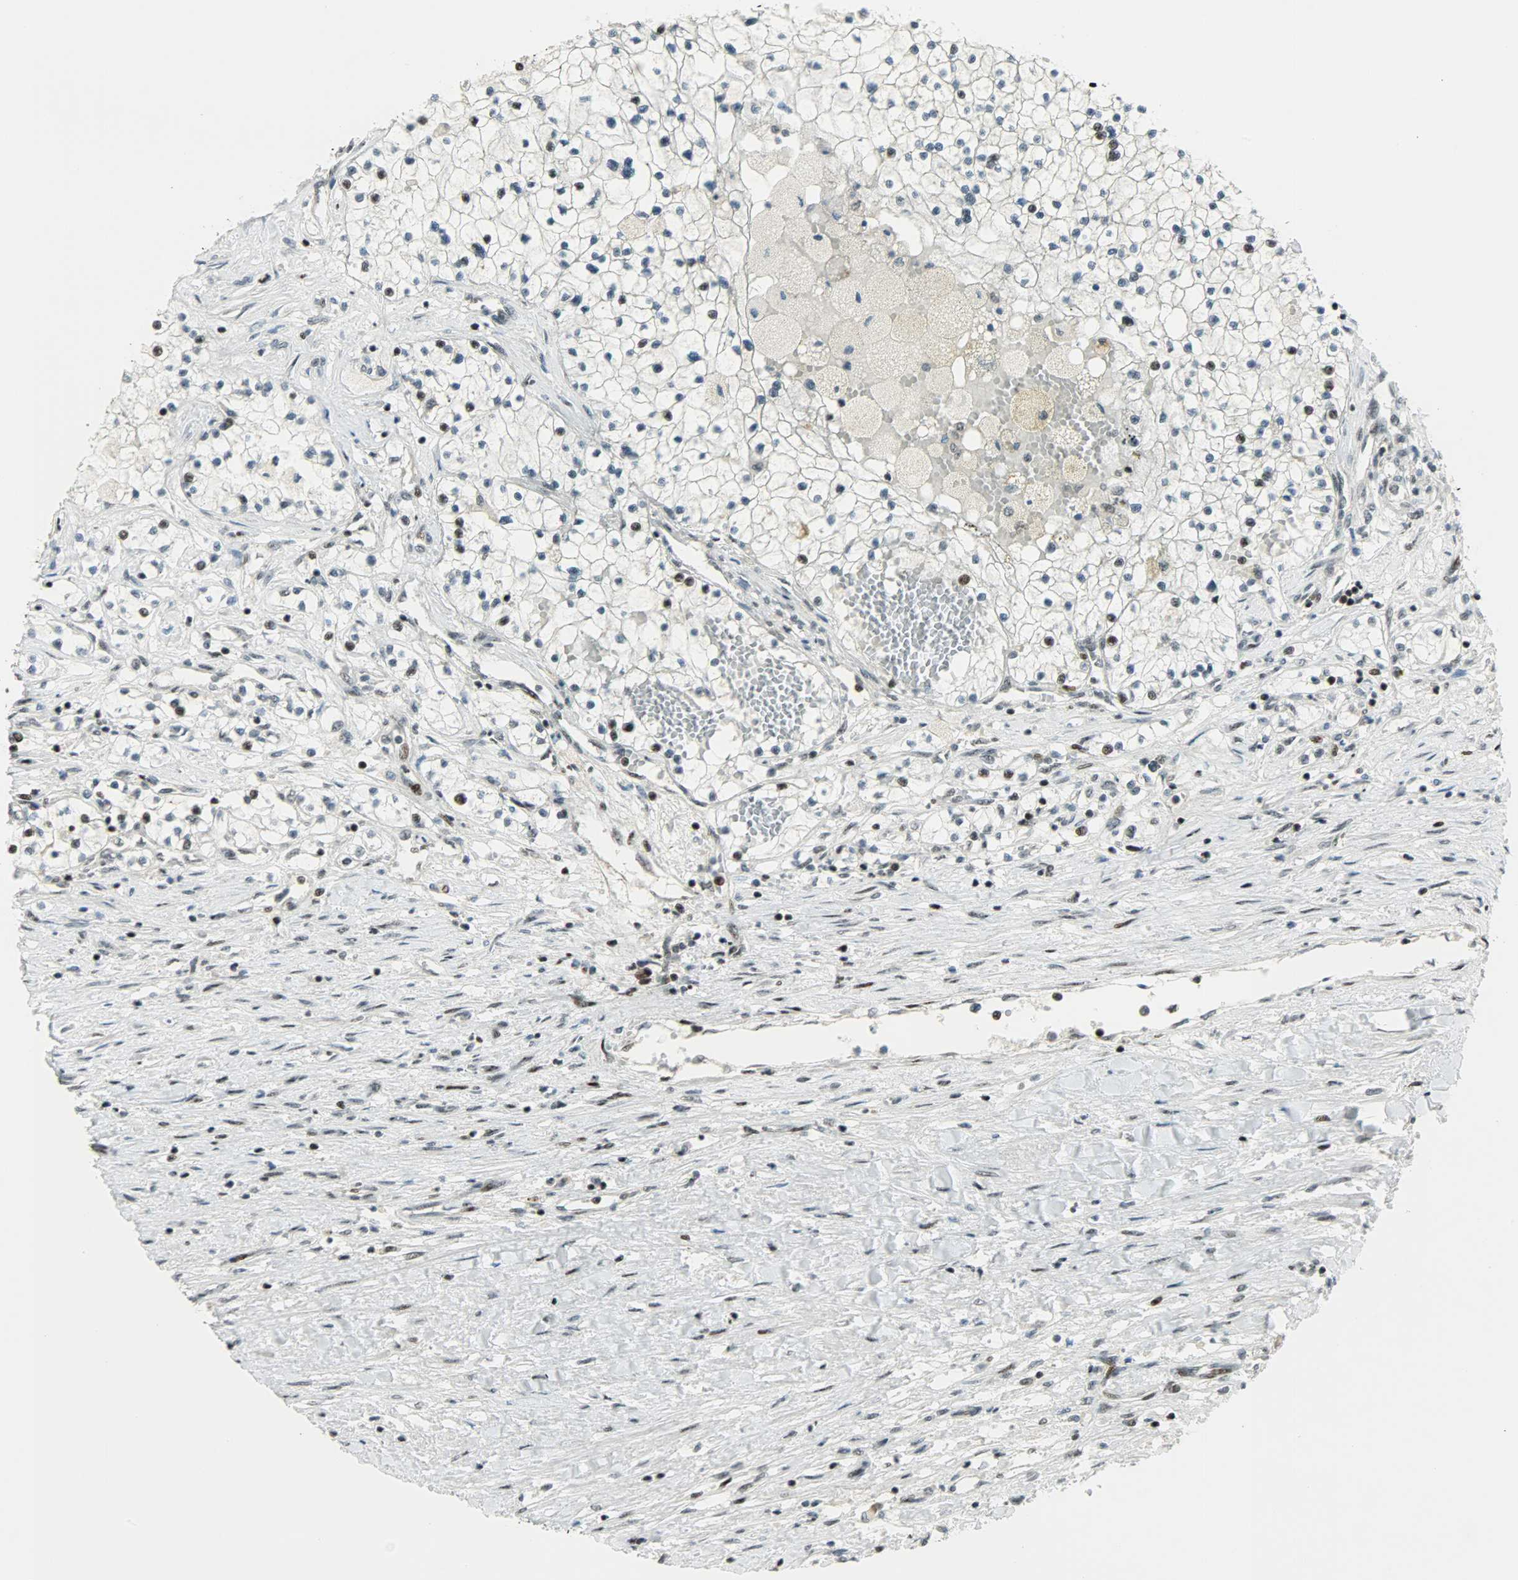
{"staining": {"intensity": "weak", "quantity": "<25%", "location": "nuclear"}, "tissue": "renal cancer", "cell_type": "Tumor cells", "image_type": "cancer", "snomed": [{"axis": "morphology", "description": "Adenocarcinoma, NOS"}, {"axis": "topography", "description": "Kidney"}], "caption": "This is a image of immunohistochemistry staining of renal adenocarcinoma, which shows no staining in tumor cells.", "gene": "IL15", "patient": {"sex": "male", "age": 68}}